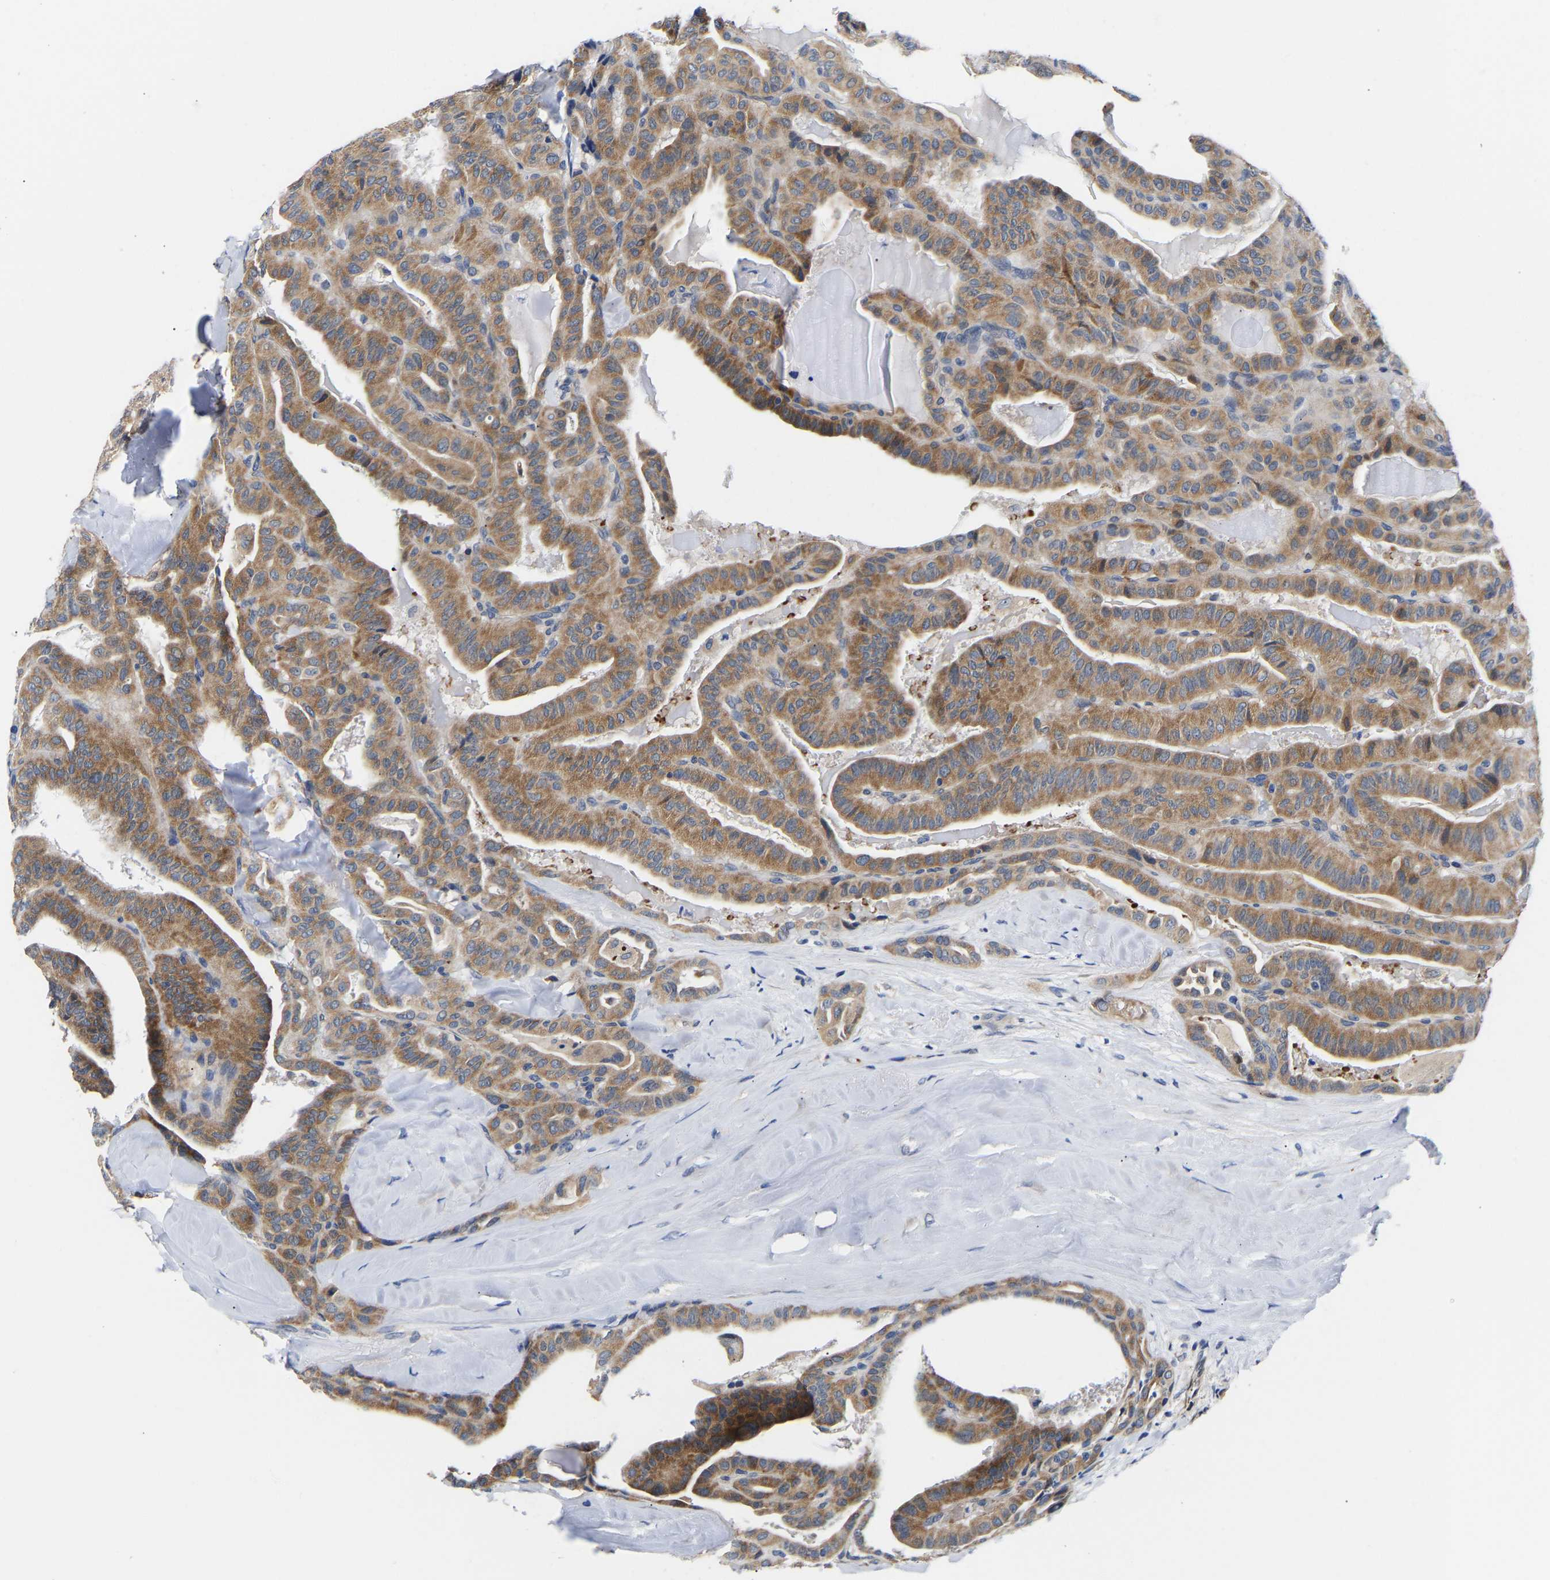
{"staining": {"intensity": "moderate", "quantity": ">75%", "location": "cytoplasmic/membranous"}, "tissue": "thyroid cancer", "cell_type": "Tumor cells", "image_type": "cancer", "snomed": [{"axis": "morphology", "description": "Papillary adenocarcinoma, NOS"}, {"axis": "topography", "description": "Thyroid gland"}], "caption": "An IHC image of tumor tissue is shown. Protein staining in brown labels moderate cytoplasmic/membranous positivity in thyroid cancer within tumor cells.", "gene": "RINT1", "patient": {"sex": "male", "age": 77}}